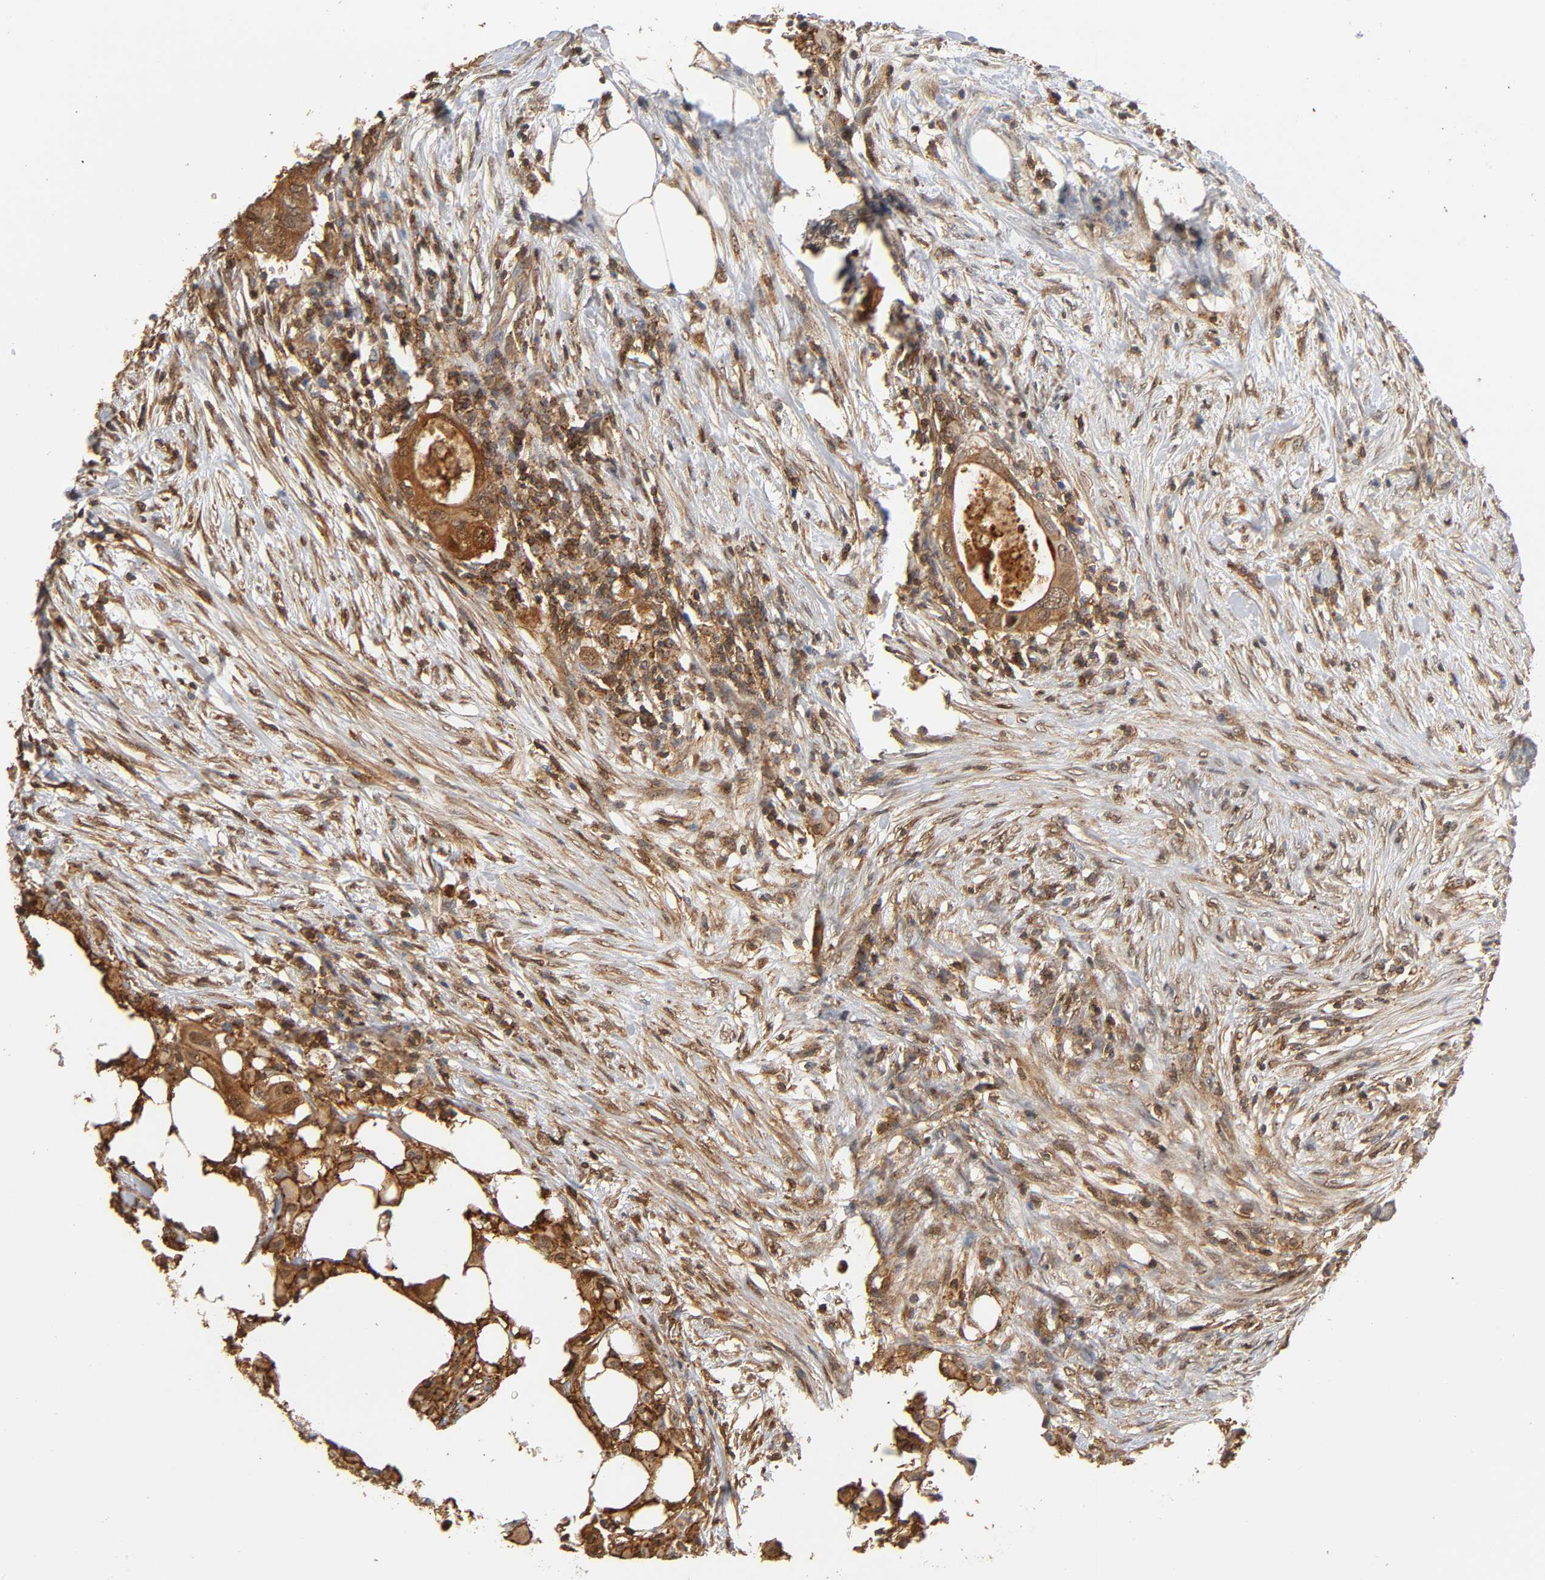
{"staining": {"intensity": "weak", "quantity": ">75%", "location": "cytoplasmic/membranous"}, "tissue": "colorectal cancer", "cell_type": "Tumor cells", "image_type": "cancer", "snomed": [{"axis": "morphology", "description": "Adenocarcinoma, NOS"}, {"axis": "topography", "description": "Colon"}], "caption": "An immunohistochemistry (IHC) micrograph of tumor tissue is shown. Protein staining in brown highlights weak cytoplasmic/membranous positivity in colorectal cancer within tumor cells.", "gene": "ANXA11", "patient": {"sex": "male", "age": 71}}